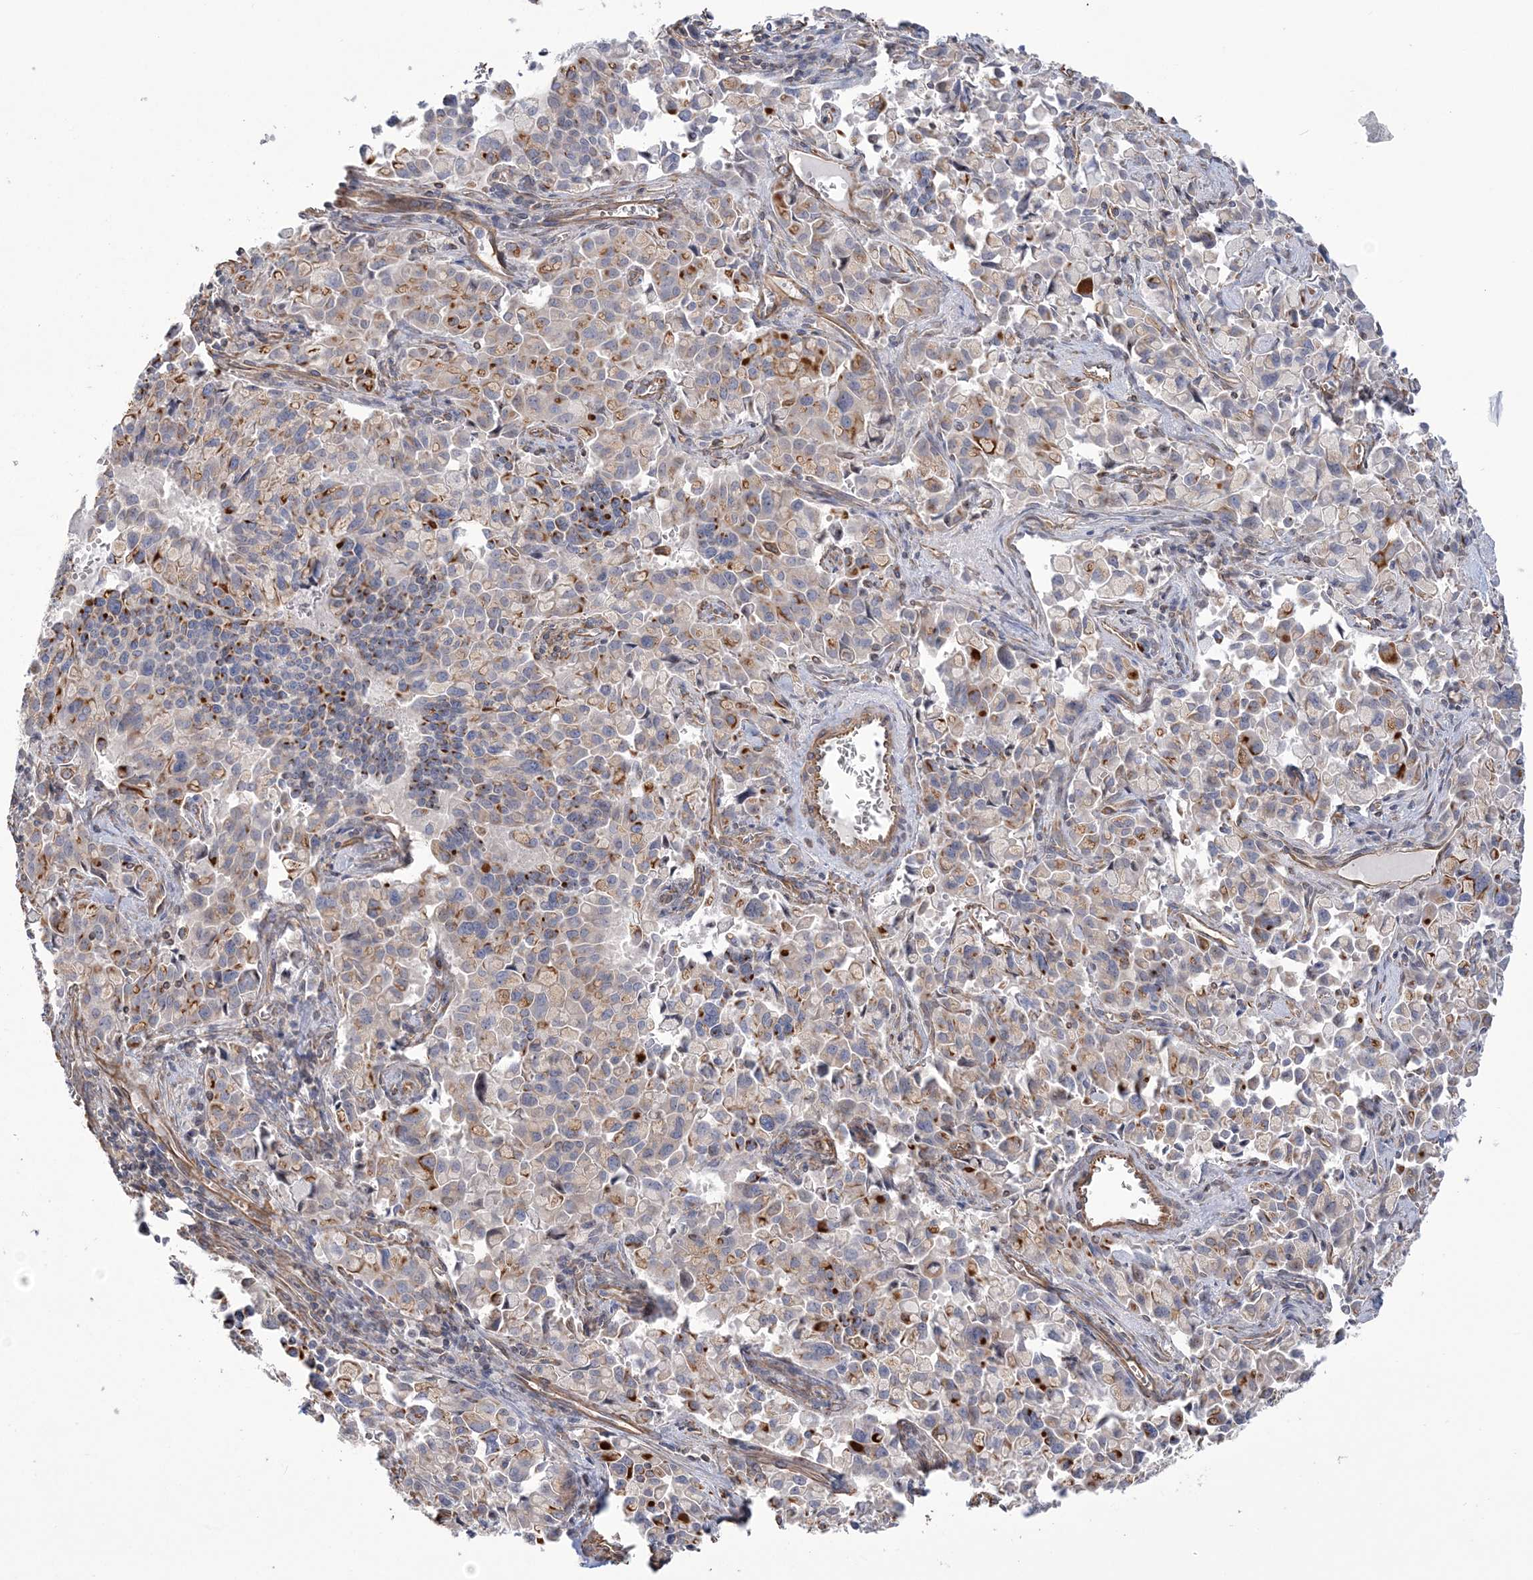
{"staining": {"intensity": "strong", "quantity": "<25%", "location": "cytoplasmic/membranous"}, "tissue": "pancreatic cancer", "cell_type": "Tumor cells", "image_type": "cancer", "snomed": [{"axis": "morphology", "description": "Adenocarcinoma, NOS"}, {"axis": "topography", "description": "Pancreas"}], "caption": "Tumor cells demonstrate medium levels of strong cytoplasmic/membranous expression in approximately <25% of cells in adenocarcinoma (pancreatic). (Stains: DAB in brown, nuclei in blue, Microscopy: brightfield microscopy at high magnification).", "gene": "ZNF821", "patient": {"sex": "male", "age": 65}}